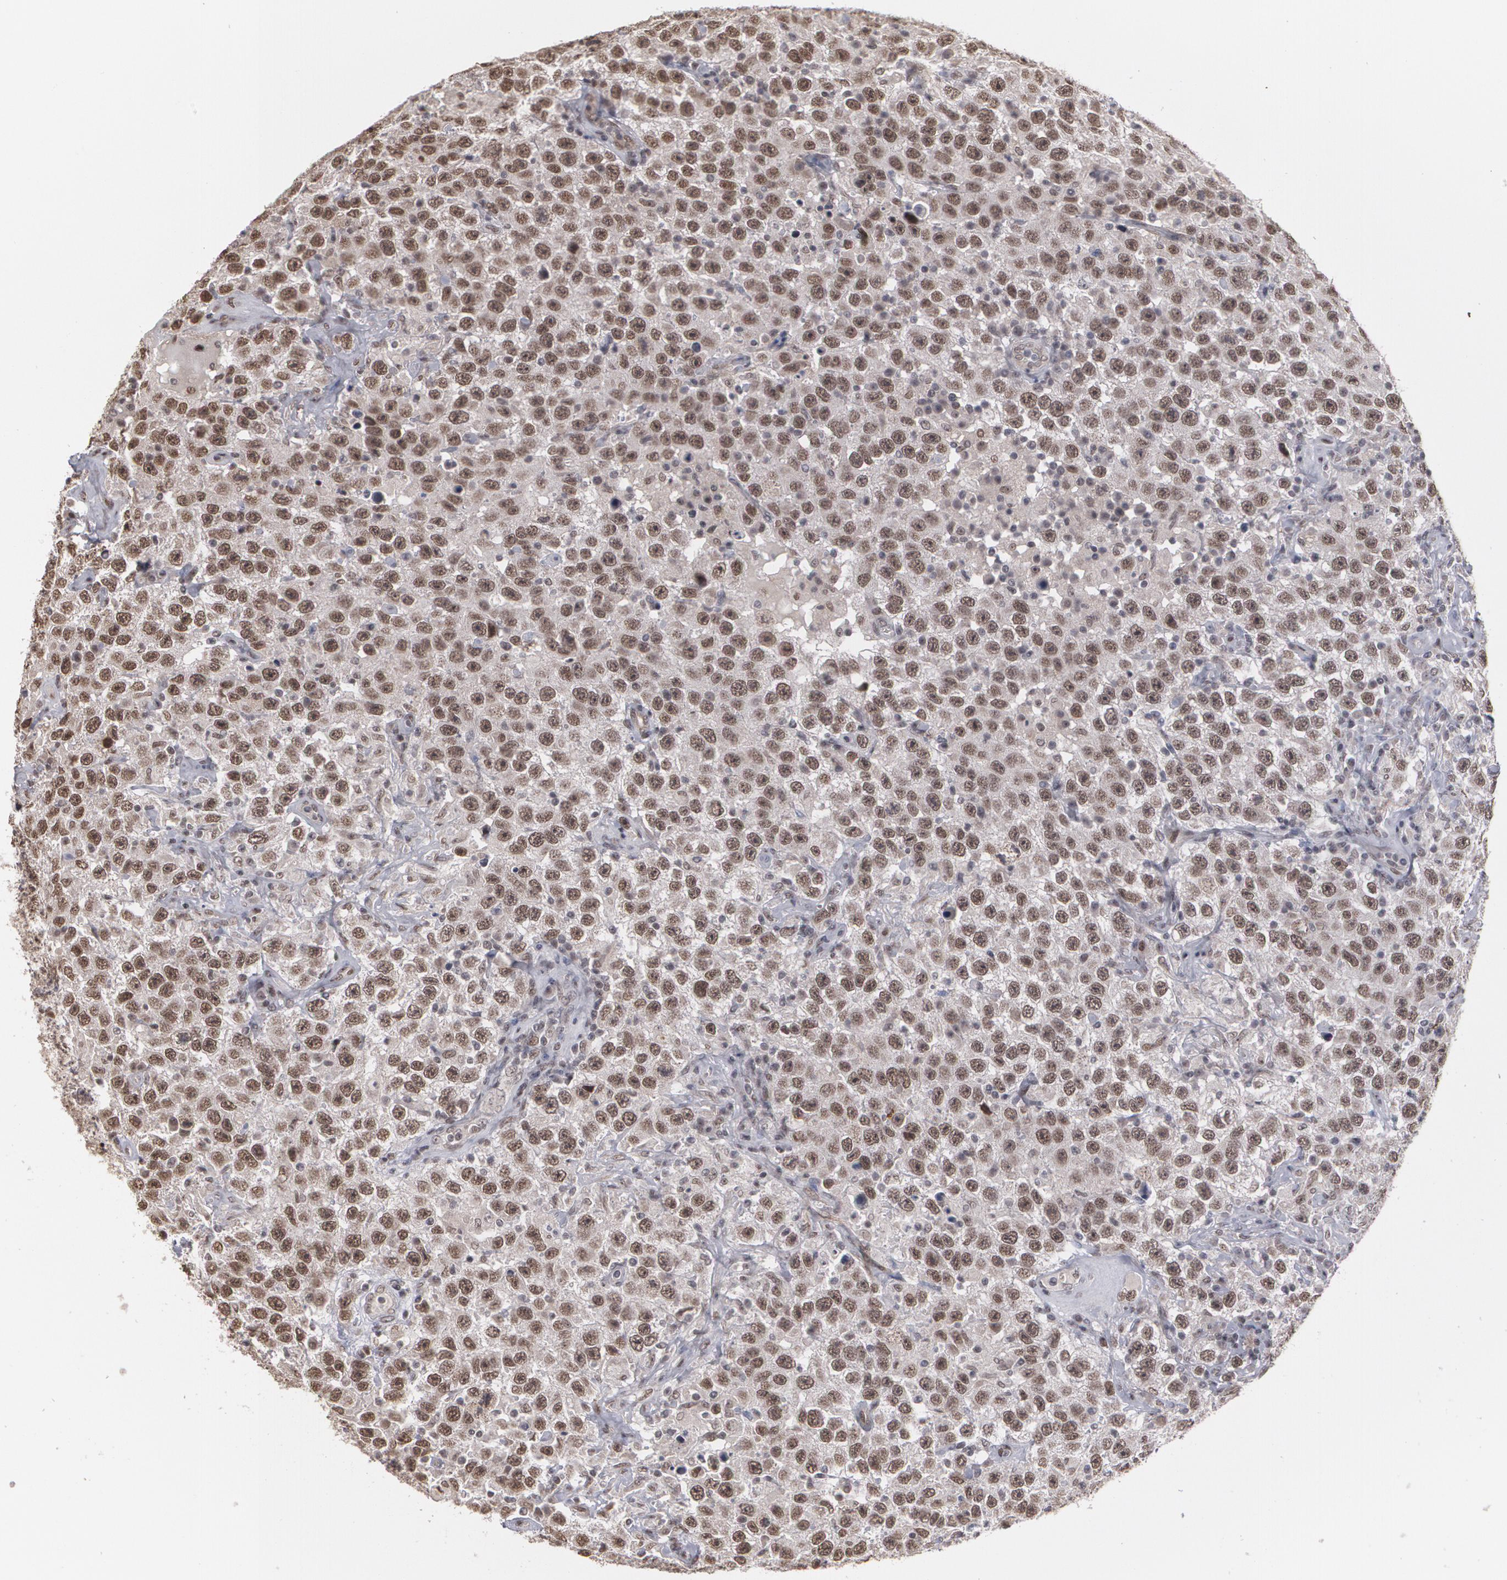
{"staining": {"intensity": "moderate", "quantity": ">75%", "location": "cytoplasmic/membranous,nuclear"}, "tissue": "testis cancer", "cell_type": "Tumor cells", "image_type": "cancer", "snomed": [{"axis": "morphology", "description": "Seminoma, NOS"}, {"axis": "topography", "description": "Testis"}], "caption": "DAB (3,3'-diaminobenzidine) immunohistochemical staining of human testis seminoma shows moderate cytoplasmic/membranous and nuclear protein expression in about >75% of tumor cells.", "gene": "ZNF75A", "patient": {"sex": "male", "age": 41}}